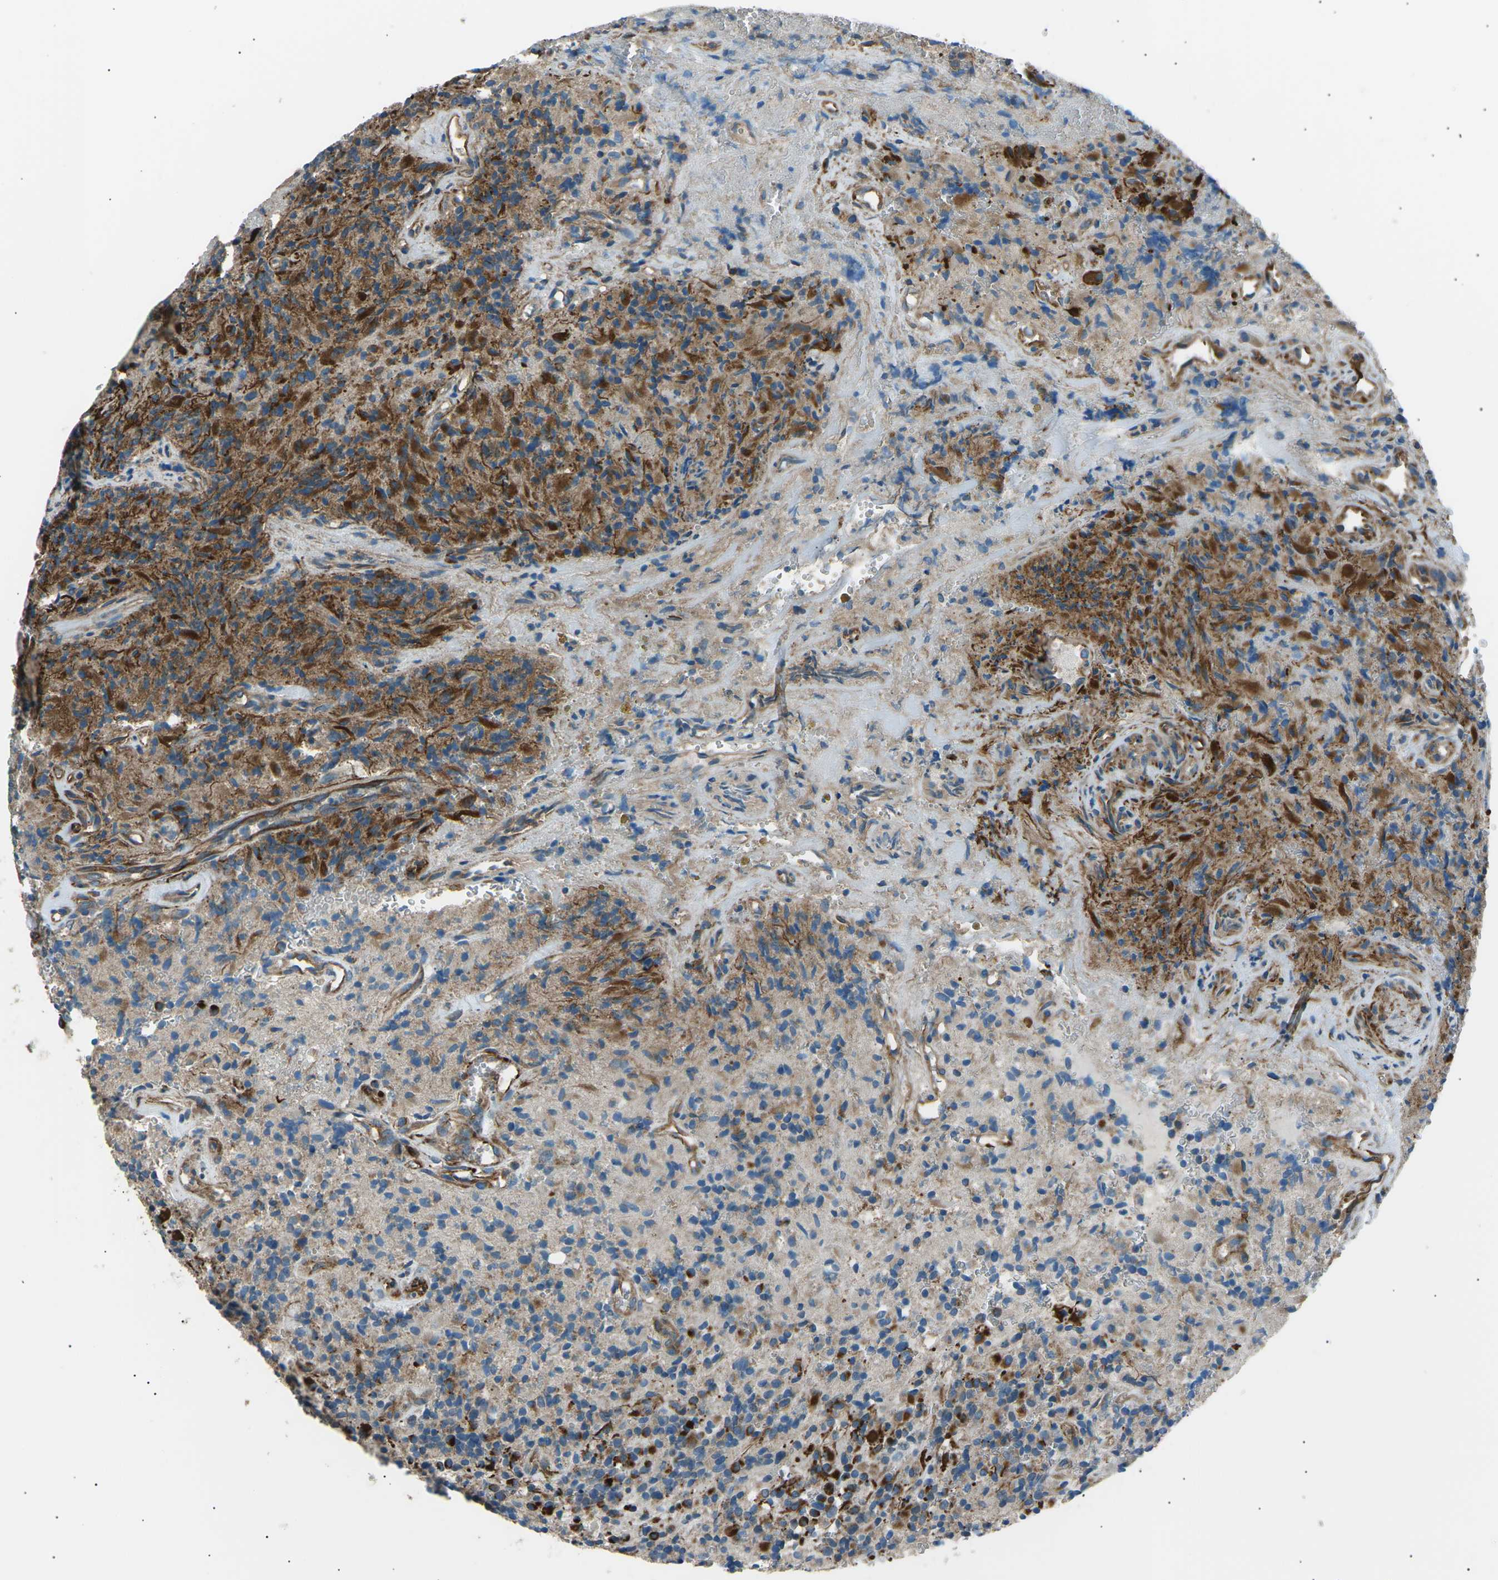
{"staining": {"intensity": "moderate", "quantity": ">75%", "location": "cytoplasmic/membranous"}, "tissue": "glioma", "cell_type": "Tumor cells", "image_type": "cancer", "snomed": [{"axis": "morphology", "description": "Glioma, malignant, High grade"}, {"axis": "topography", "description": "Brain"}], "caption": "Protein expression analysis of human high-grade glioma (malignant) reveals moderate cytoplasmic/membranous positivity in approximately >75% of tumor cells.", "gene": "SLK", "patient": {"sex": "male", "age": 71}}